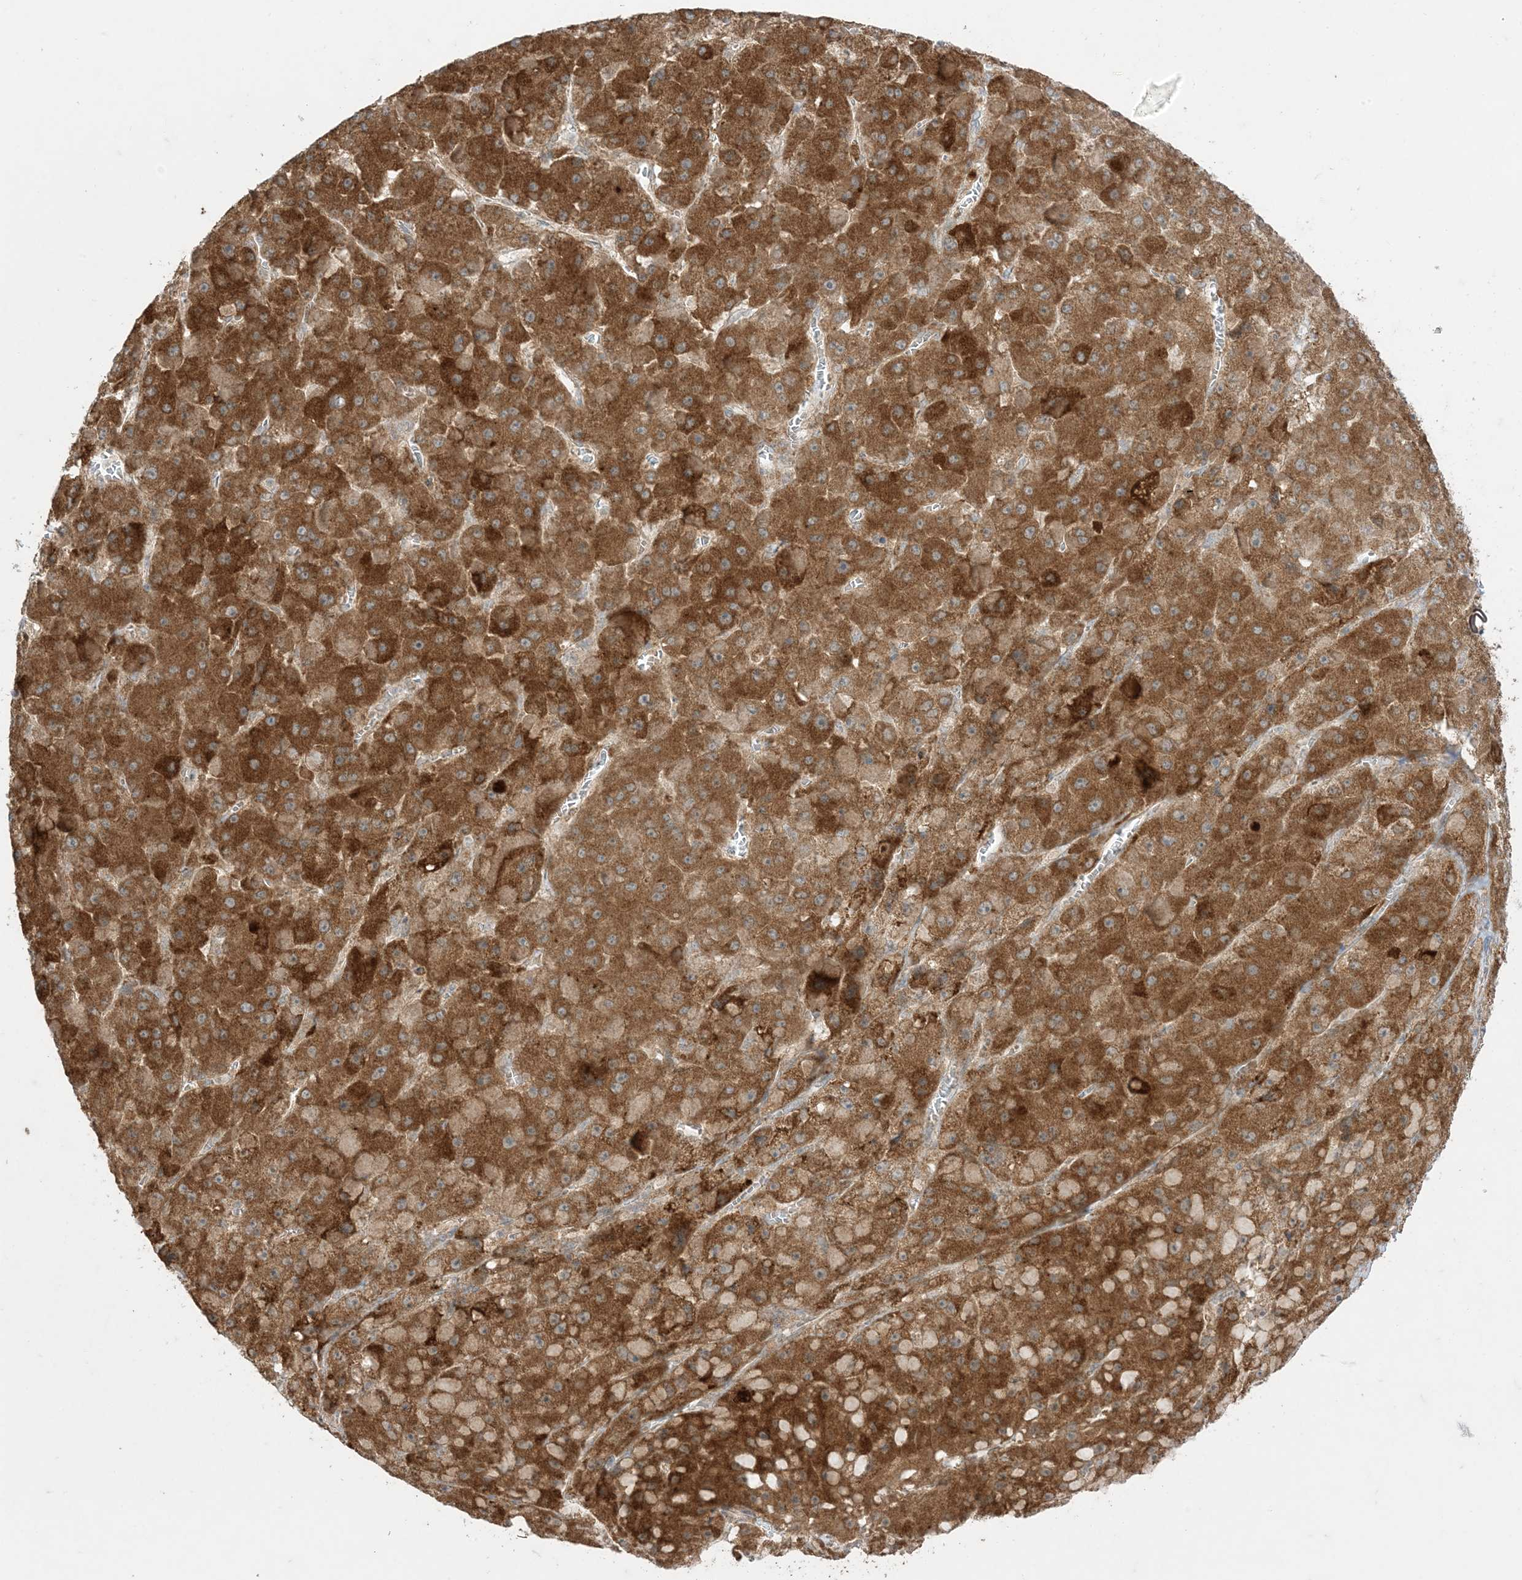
{"staining": {"intensity": "strong", "quantity": ">75%", "location": "cytoplasmic/membranous"}, "tissue": "liver cancer", "cell_type": "Tumor cells", "image_type": "cancer", "snomed": [{"axis": "morphology", "description": "Carcinoma, Hepatocellular, NOS"}, {"axis": "topography", "description": "Liver"}], "caption": "Immunohistochemistry of human liver cancer (hepatocellular carcinoma) displays high levels of strong cytoplasmic/membranous positivity in about >75% of tumor cells.", "gene": "ODC1", "patient": {"sex": "female", "age": 73}}